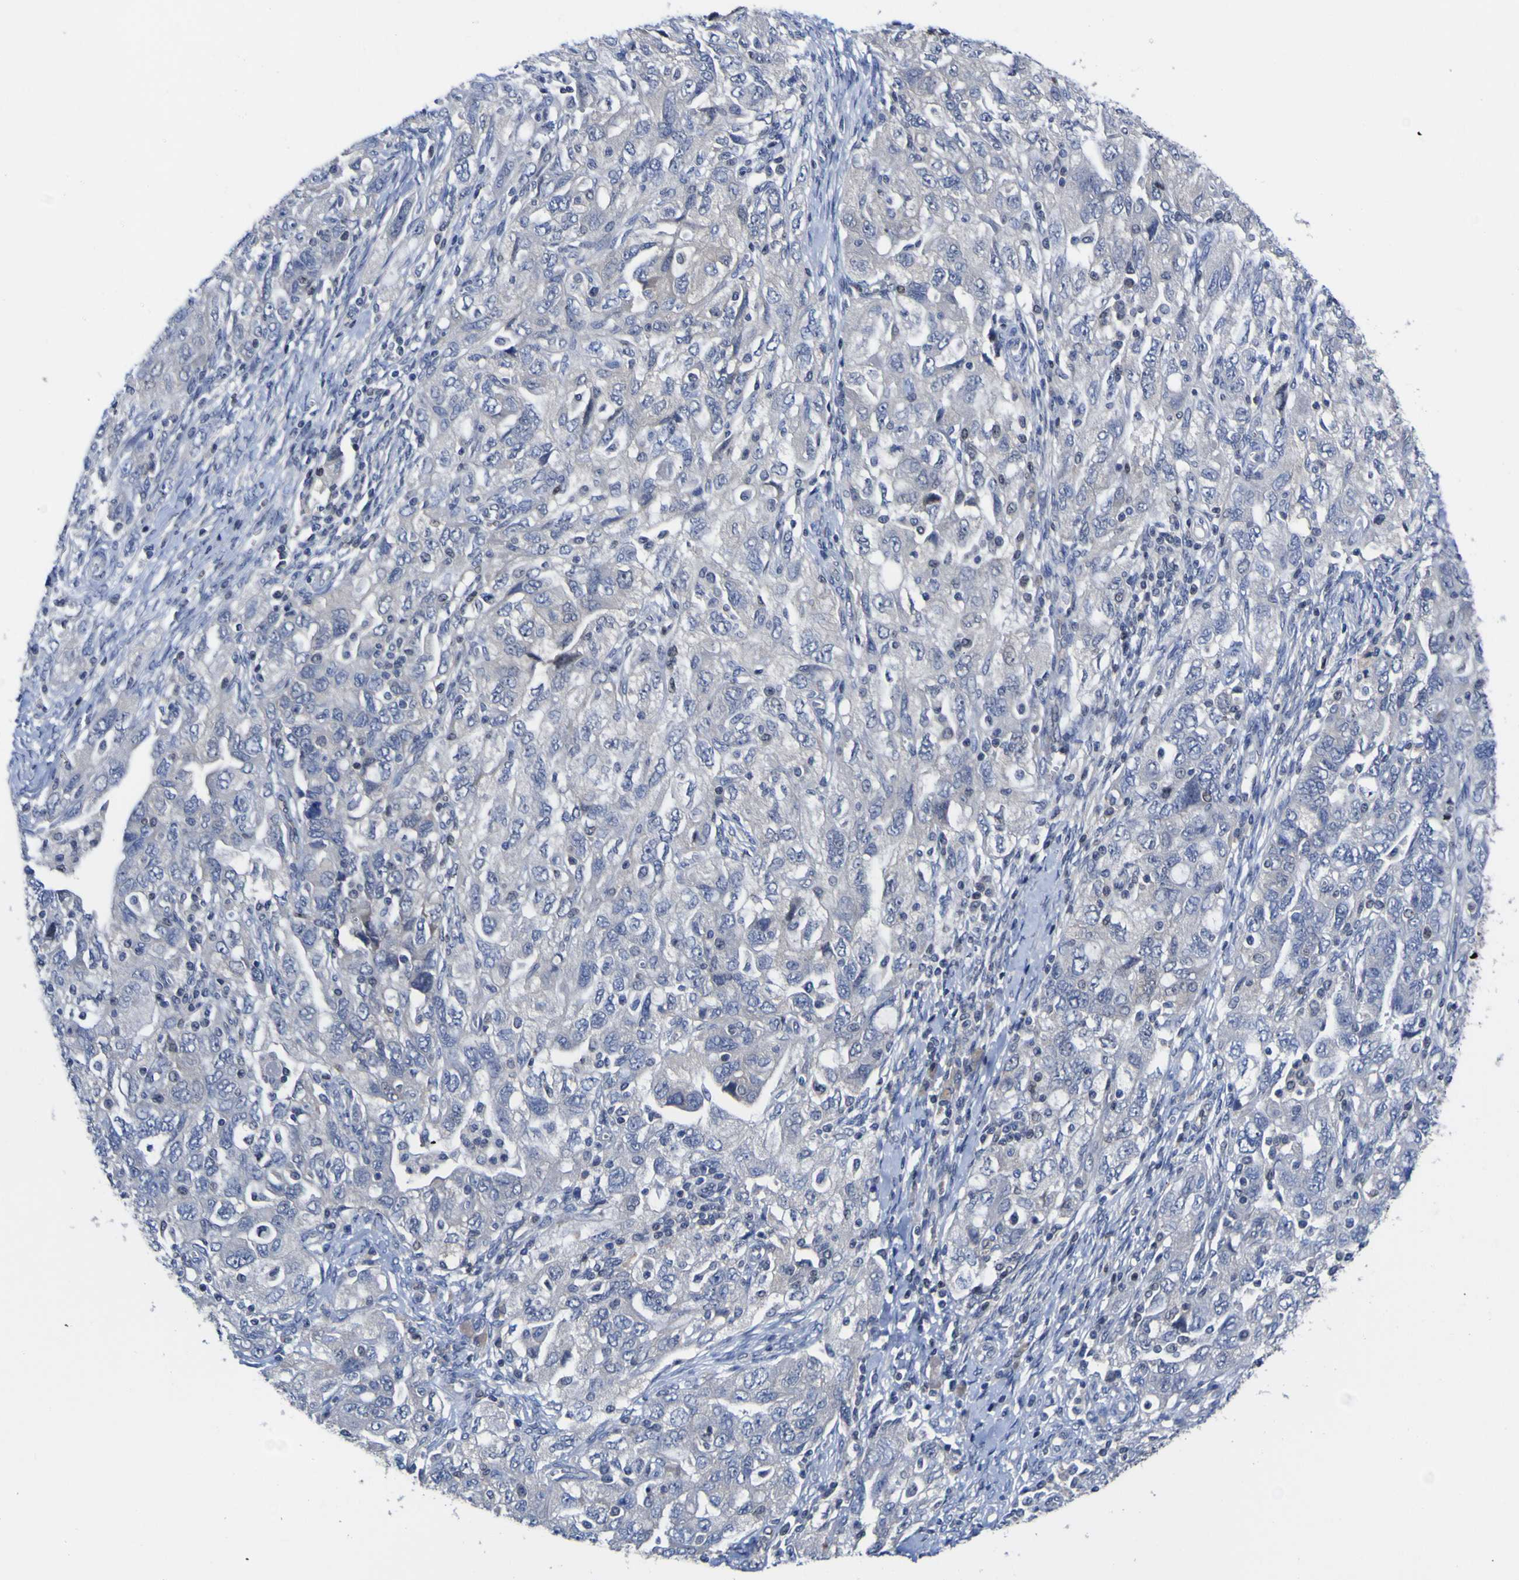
{"staining": {"intensity": "negative", "quantity": "none", "location": "none"}, "tissue": "ovarian cancer", "cell_type": "Tumor cells", "image_type": "cancer", "snomed": [{"axis": "morphology", "description": "Carcinoma, NOS"}, {"axis": "morphology", "description": "Cystadenocarcinoma, serous, NOS"}, {"axis": "topography", "description": "Ovary"}], "caption": "High power microscopy photomicrograph of an IHC micrograph of carcinoma (ovarian), revealing no significant staining in tumor cells. The staining is performed using DAB brown chromogen with nuclei counter-stained in using hematoxylin.", "gene": "CASP6", "patient": {"sex": "female", "age": 69}}